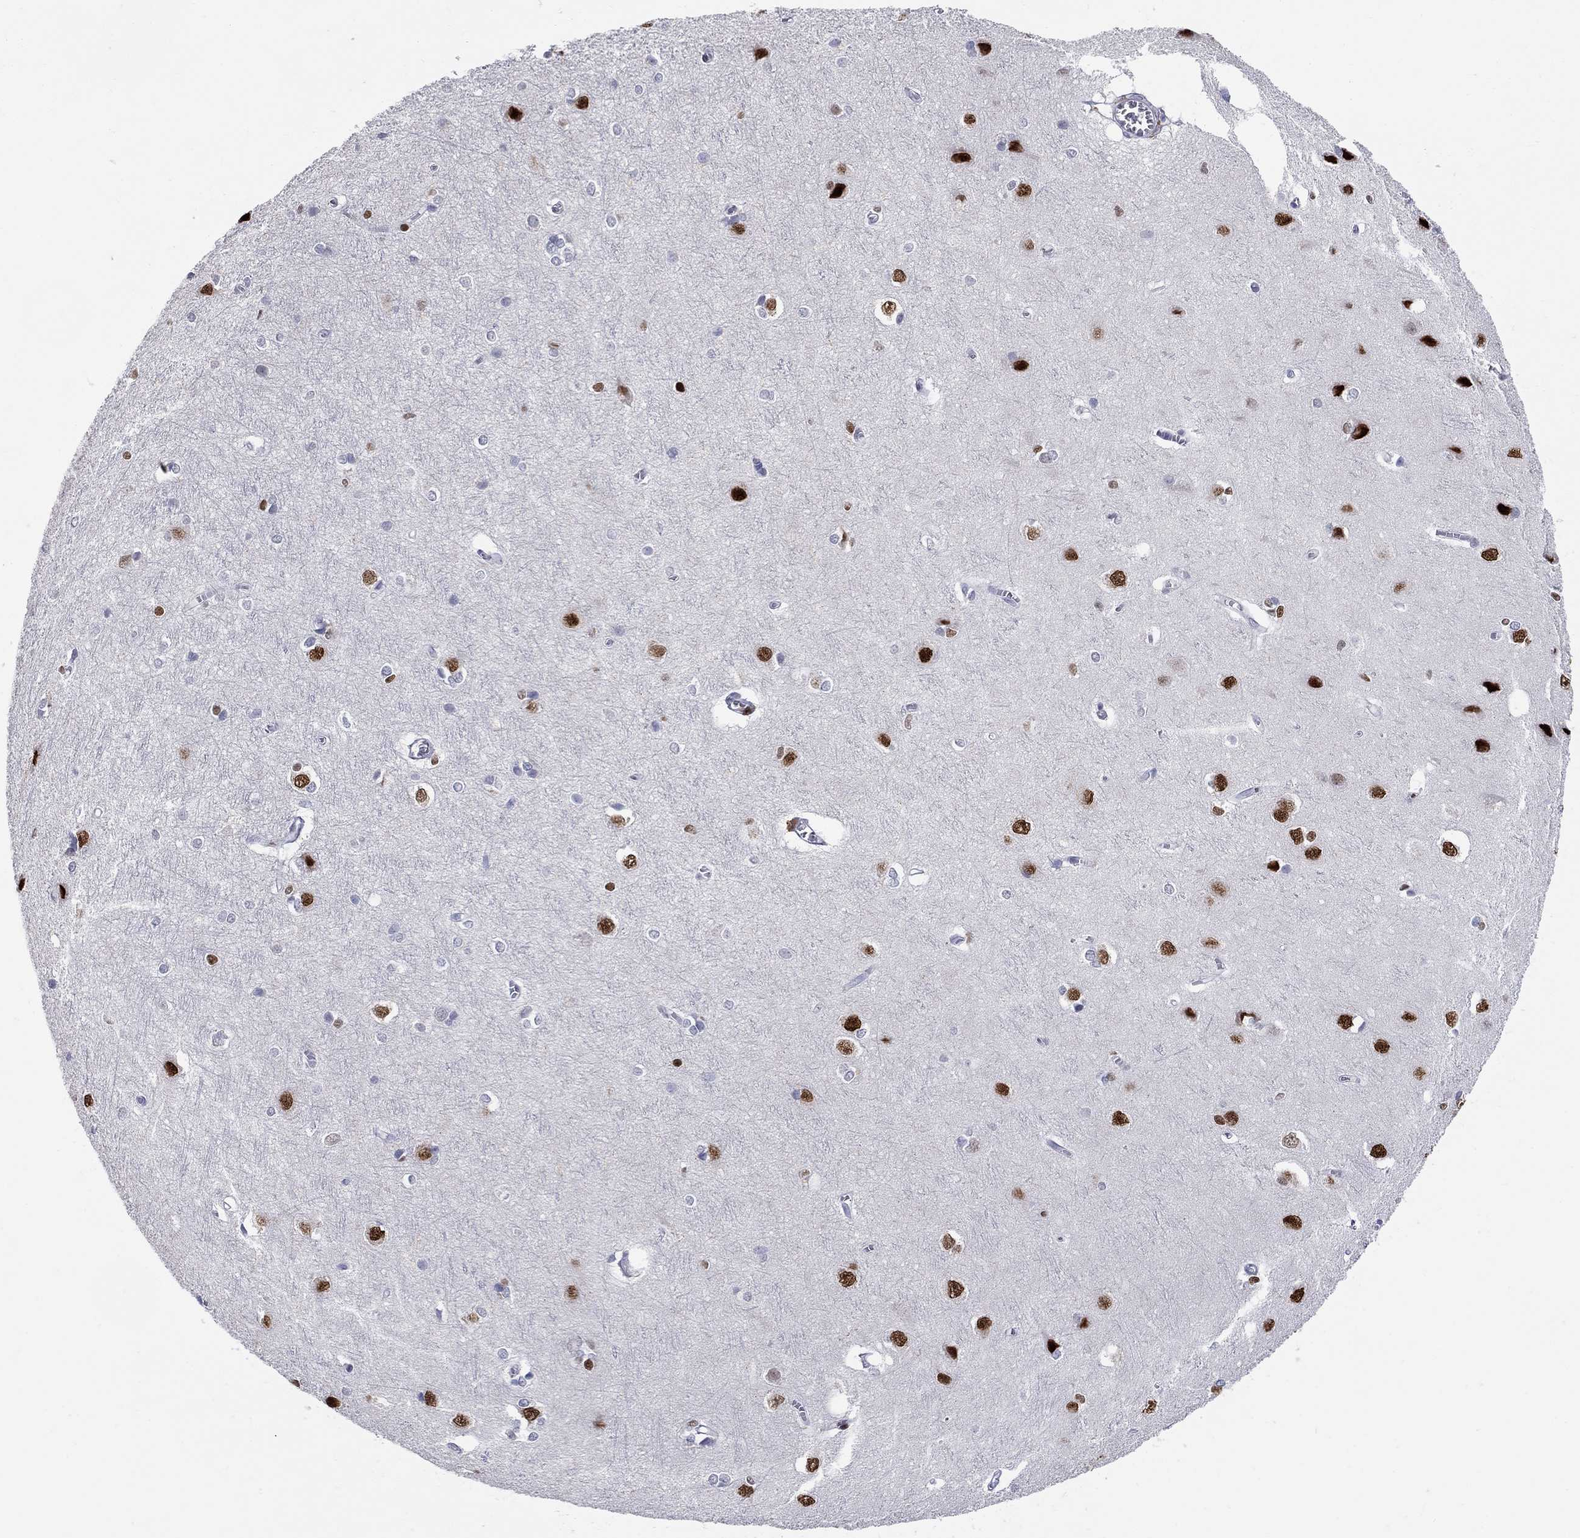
{"staining": {"intensity": "negative", "quantity": "none", "location": "none"}, "tissue": "cerebral cortex", "cell_type": "Endothelial cells", "image_type": "normal", "snomed": [{"axis": "morphology", "description": "Normal tissue, NOS"}, {"axis": "topography", "description": "Cerebral cortex"}], "caption": "This is a photomicrograph of IHC staining of benign cerebral cortex, which shows no expression in endothelial cells.", "gene": "RAPGEF5", "patient": {"sex": "male", "age": 37}}